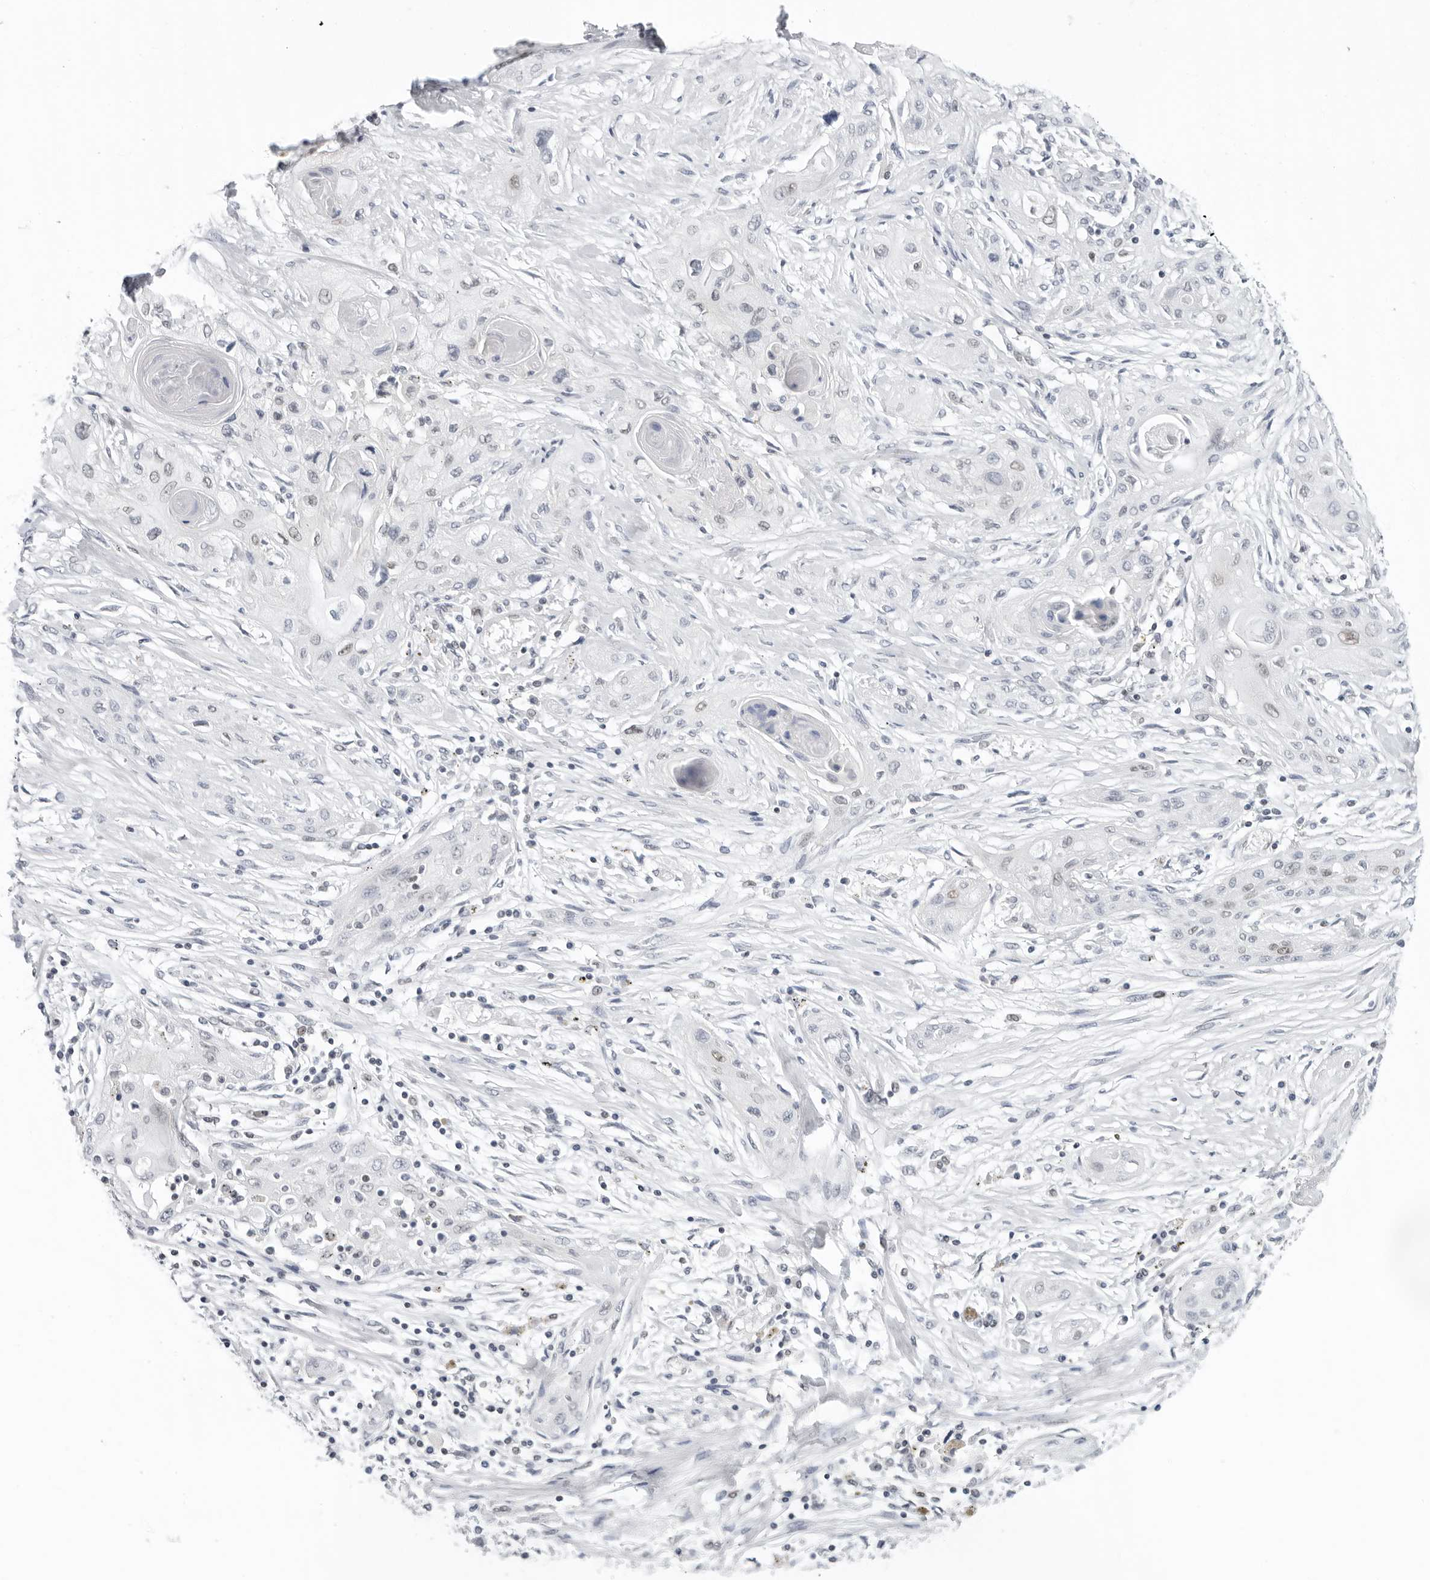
{"staining": {"intensity": "negative", "quantity": "none", "location": "none"}, "tissue": "lung cancer", "cell_type": "Tumor cells", "image_type": "cancer", "snomed": [{"axis": "morphology", "description": "Squamous cell carcinoma, NOS"}, {"axis": "topography", "description": "Lung"}], "caption": "IHC of human squamous cell carcinoma (lung) reveals no expression in tumor cells.", "gene": "FOXK2", "patient": {"sex": "female", "age": 47}}